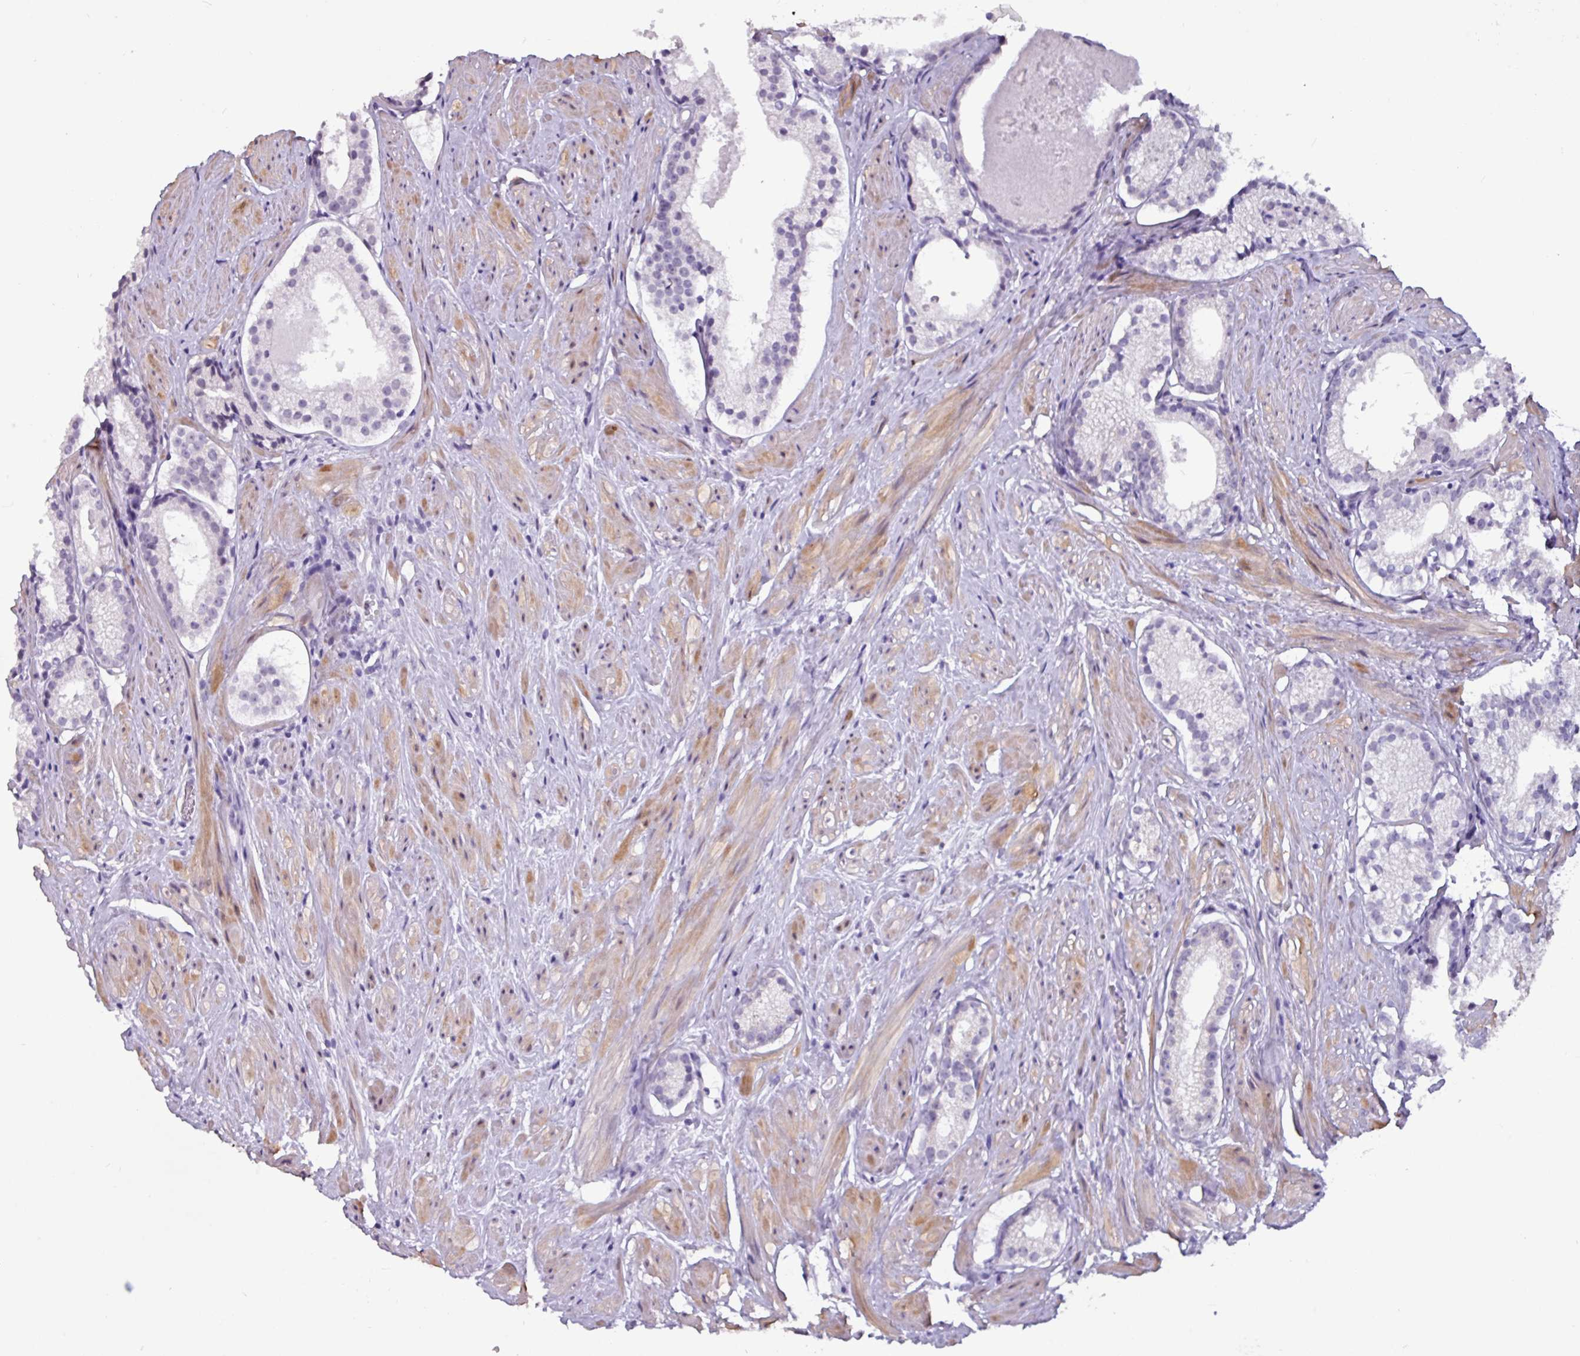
{"staining": {"intensity": "negative", "quantity": "none", "location": "none"}, "tissue": "prostate cancer", "cell_type": "Tumor cells", "image_type": "cancer", "snomed": [{"axis": "morphology", "description": "Adenocarcinoma, Low grade"}, {"axis": "topography", "description": "Prostate"}], "caption": "A high-resolution photomicrograph shows immunohistochemistry (IHC) staining of adenocarcinoma (low-grade) (prostate), which reveals no significant positivity in tumor cells.", "gene": "OTX1", "patient": {"sex": "male", "age": 57}}